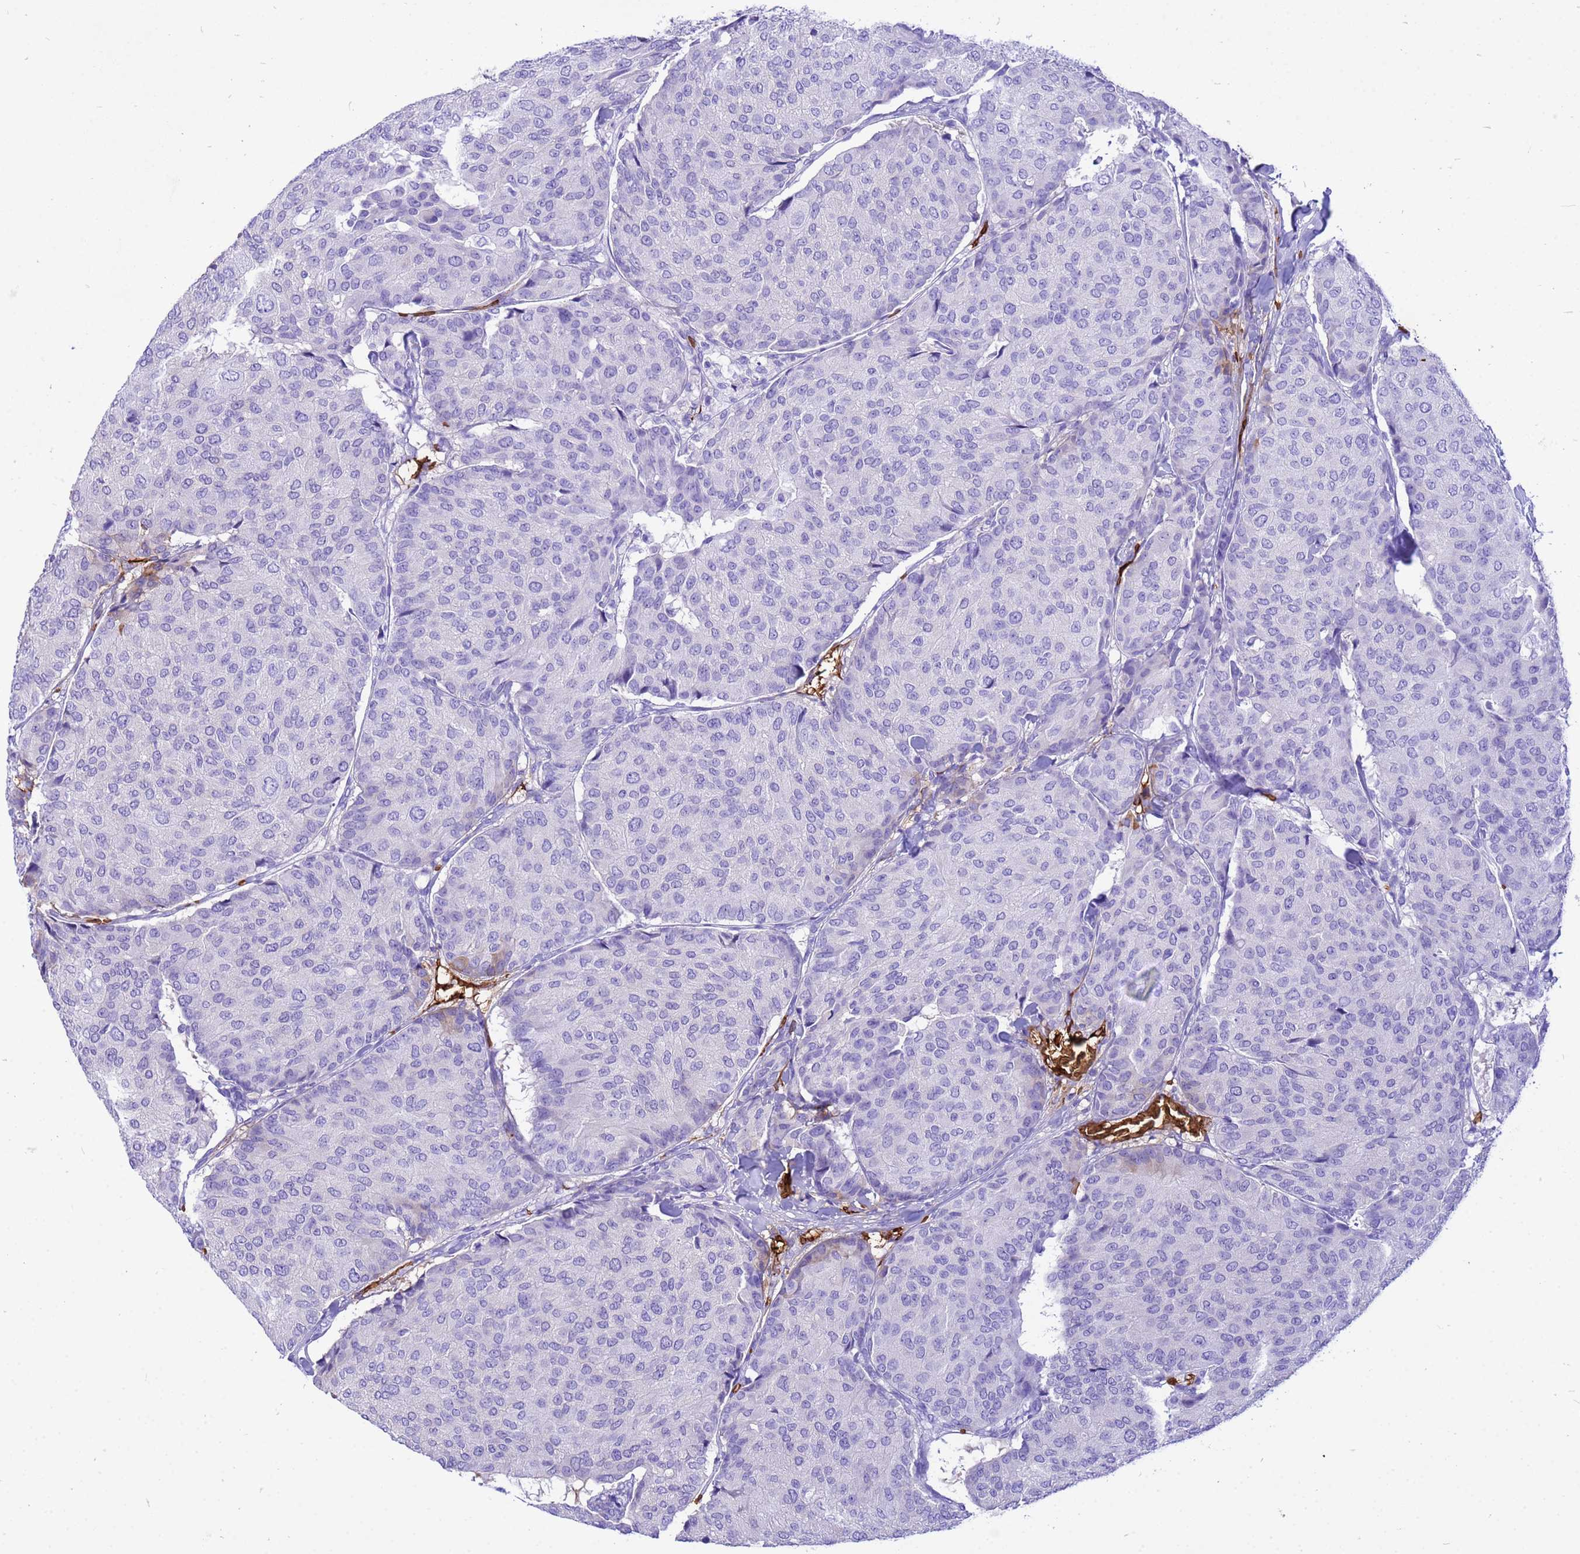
{"staining": {"intensity": "negative", "quantity": "none", "location": "none"}, "tissue": "breast cancer", "cell_type": "Tumor cells", "image_type": "cancer", "snomed": [{"axis": "morphology", "description": "Duct carcinoma"}, {"axis": "topography", "description": "Breast"}], "caption": "Tumor cells are negative for brown protein staining in breast cancer.", "gene": "HBA2", "patient": {"sex": "female", "age": 75}}